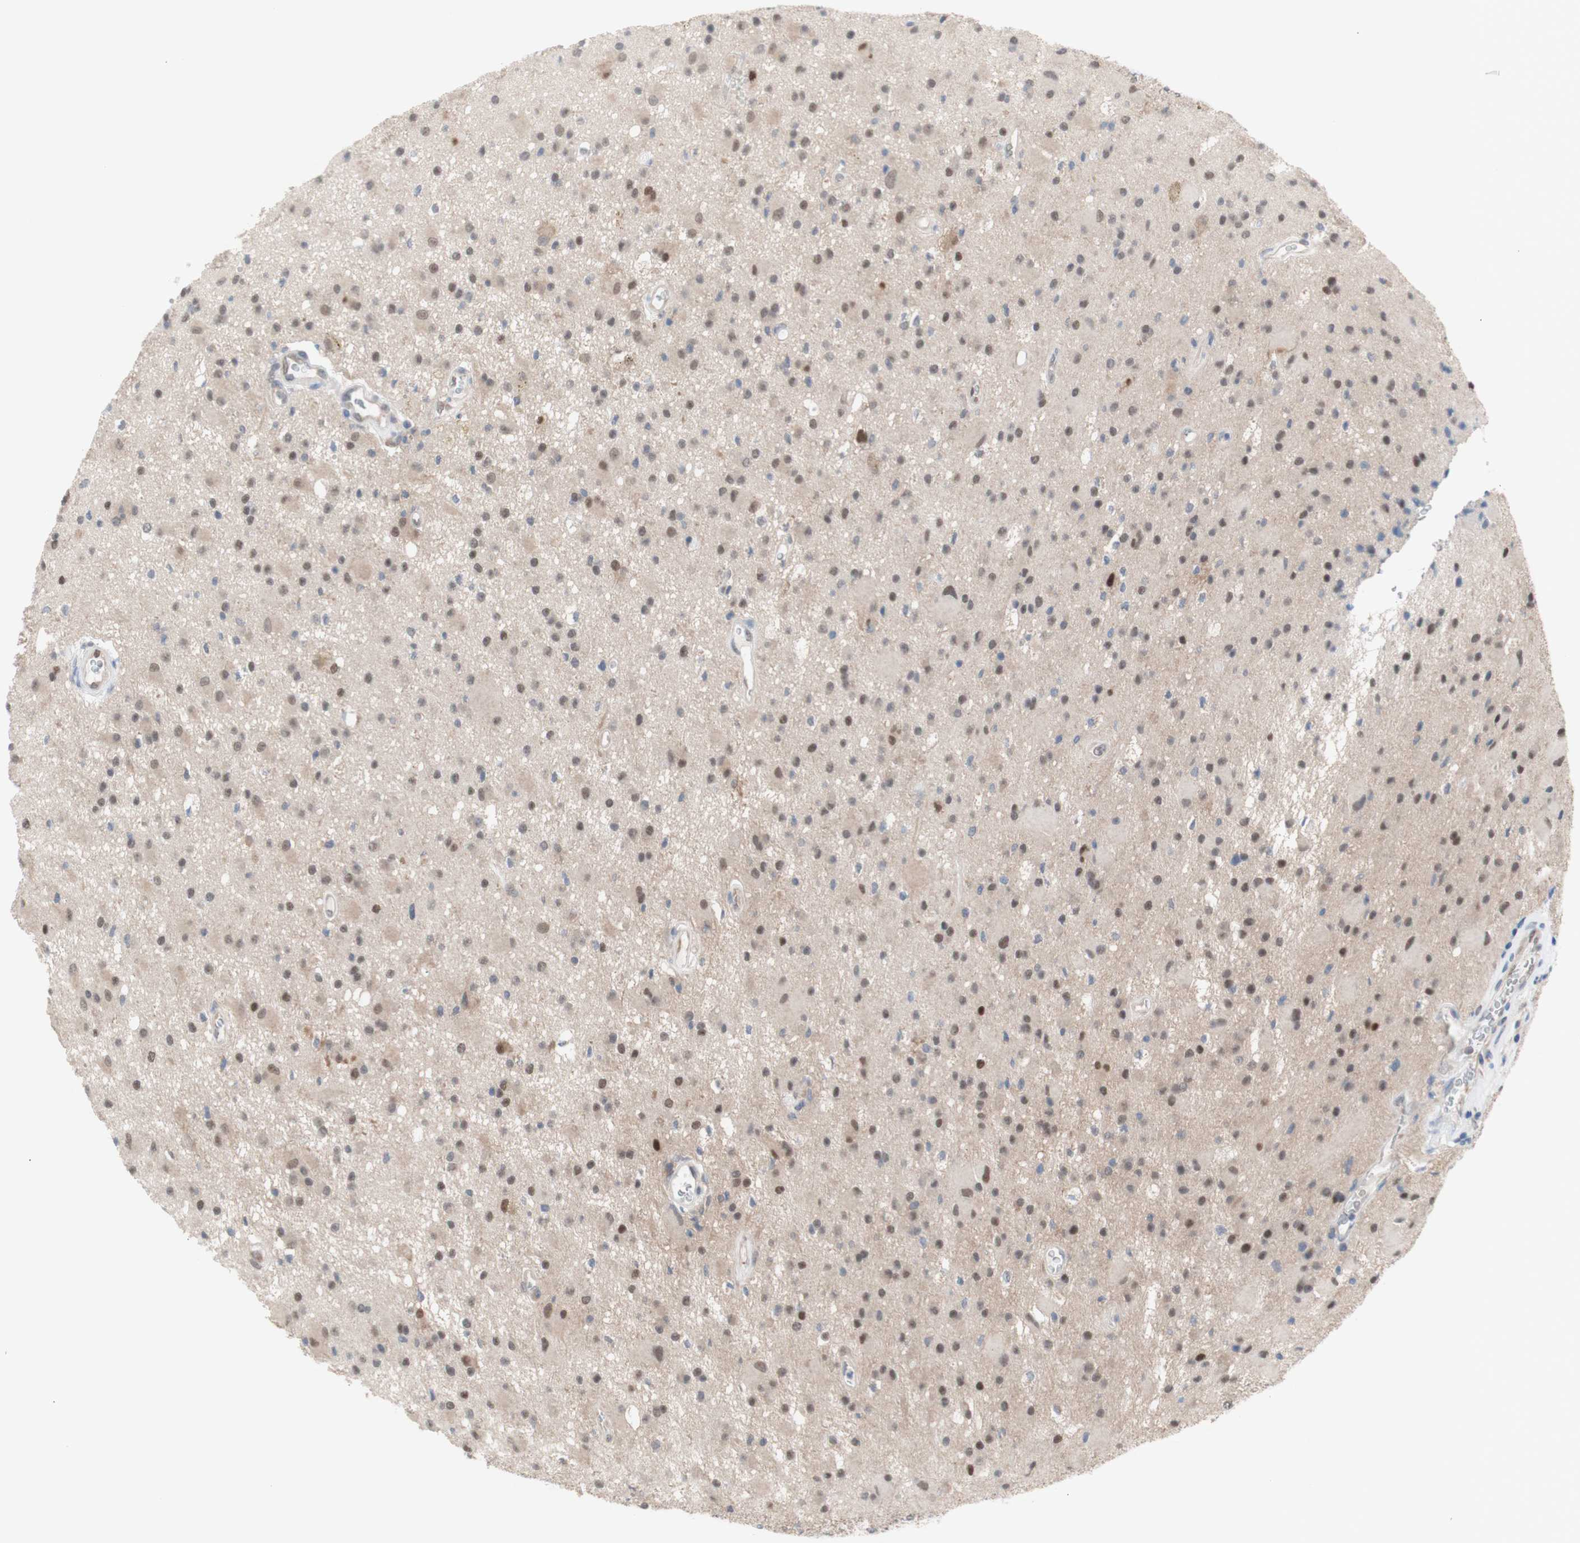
{"staining": {"intensity": "moderate", "quantity": "25%-75%", "location": "cytoplasmic/membranous,nuclear"}, "tissue": "glioma", "cell_type": "Tumor cells", "image_type": "cancer", "snomed": [{"axis": "morphology", "description": "Glioma, malignant, Low grade"}, {"axis": "topography", "description": "Brain"}], "caption": "Immunohistochemistry (IHC) histopathology image of low-grade glioma (malignant) stained for a protein (brown), which demonstrates medium levels of moderate cytoplasmic/membranous and nuclear expression in about 25%-75% of tumor cells.", "gene": "PRMT5", "patient": {"sex": "male", "age": 58}}